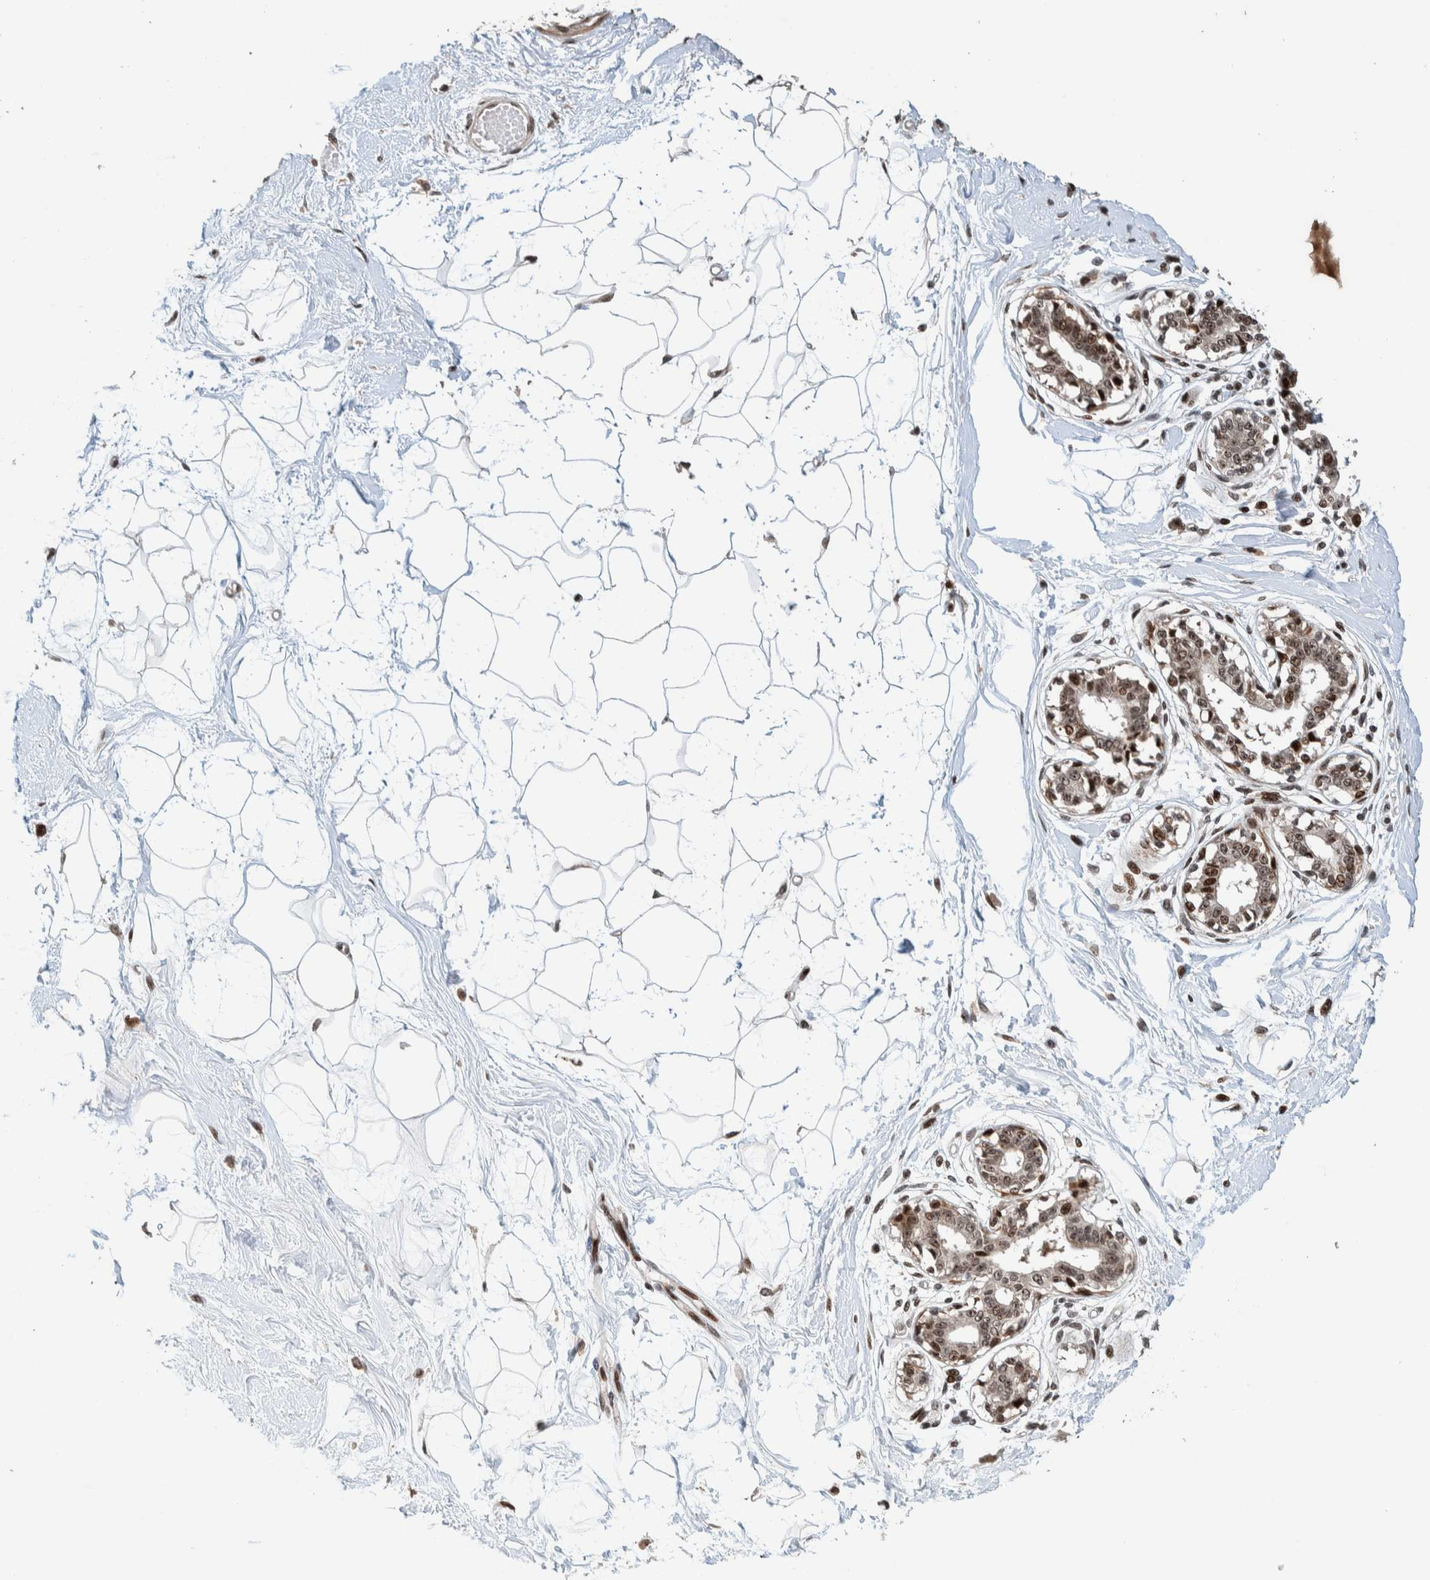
{"staining": {"intensity": "moderate", "quantity": ">75%", "location": "nuclear"}, "tissue": "breast", "cell_type": "Adipocytes", "image_type": "normal", "snomed": [{"axis": "morphology", "description": "Normal tissue, NOS"}, {"axis": "topography", "description": "Breast"}], "caption": "Human breast stained with a brown dye shows moderate nuclear positive staining in approximately >75% of adipocytes.", "gene": "CHD4", "patient": {"sex": "female", "age": 45}}